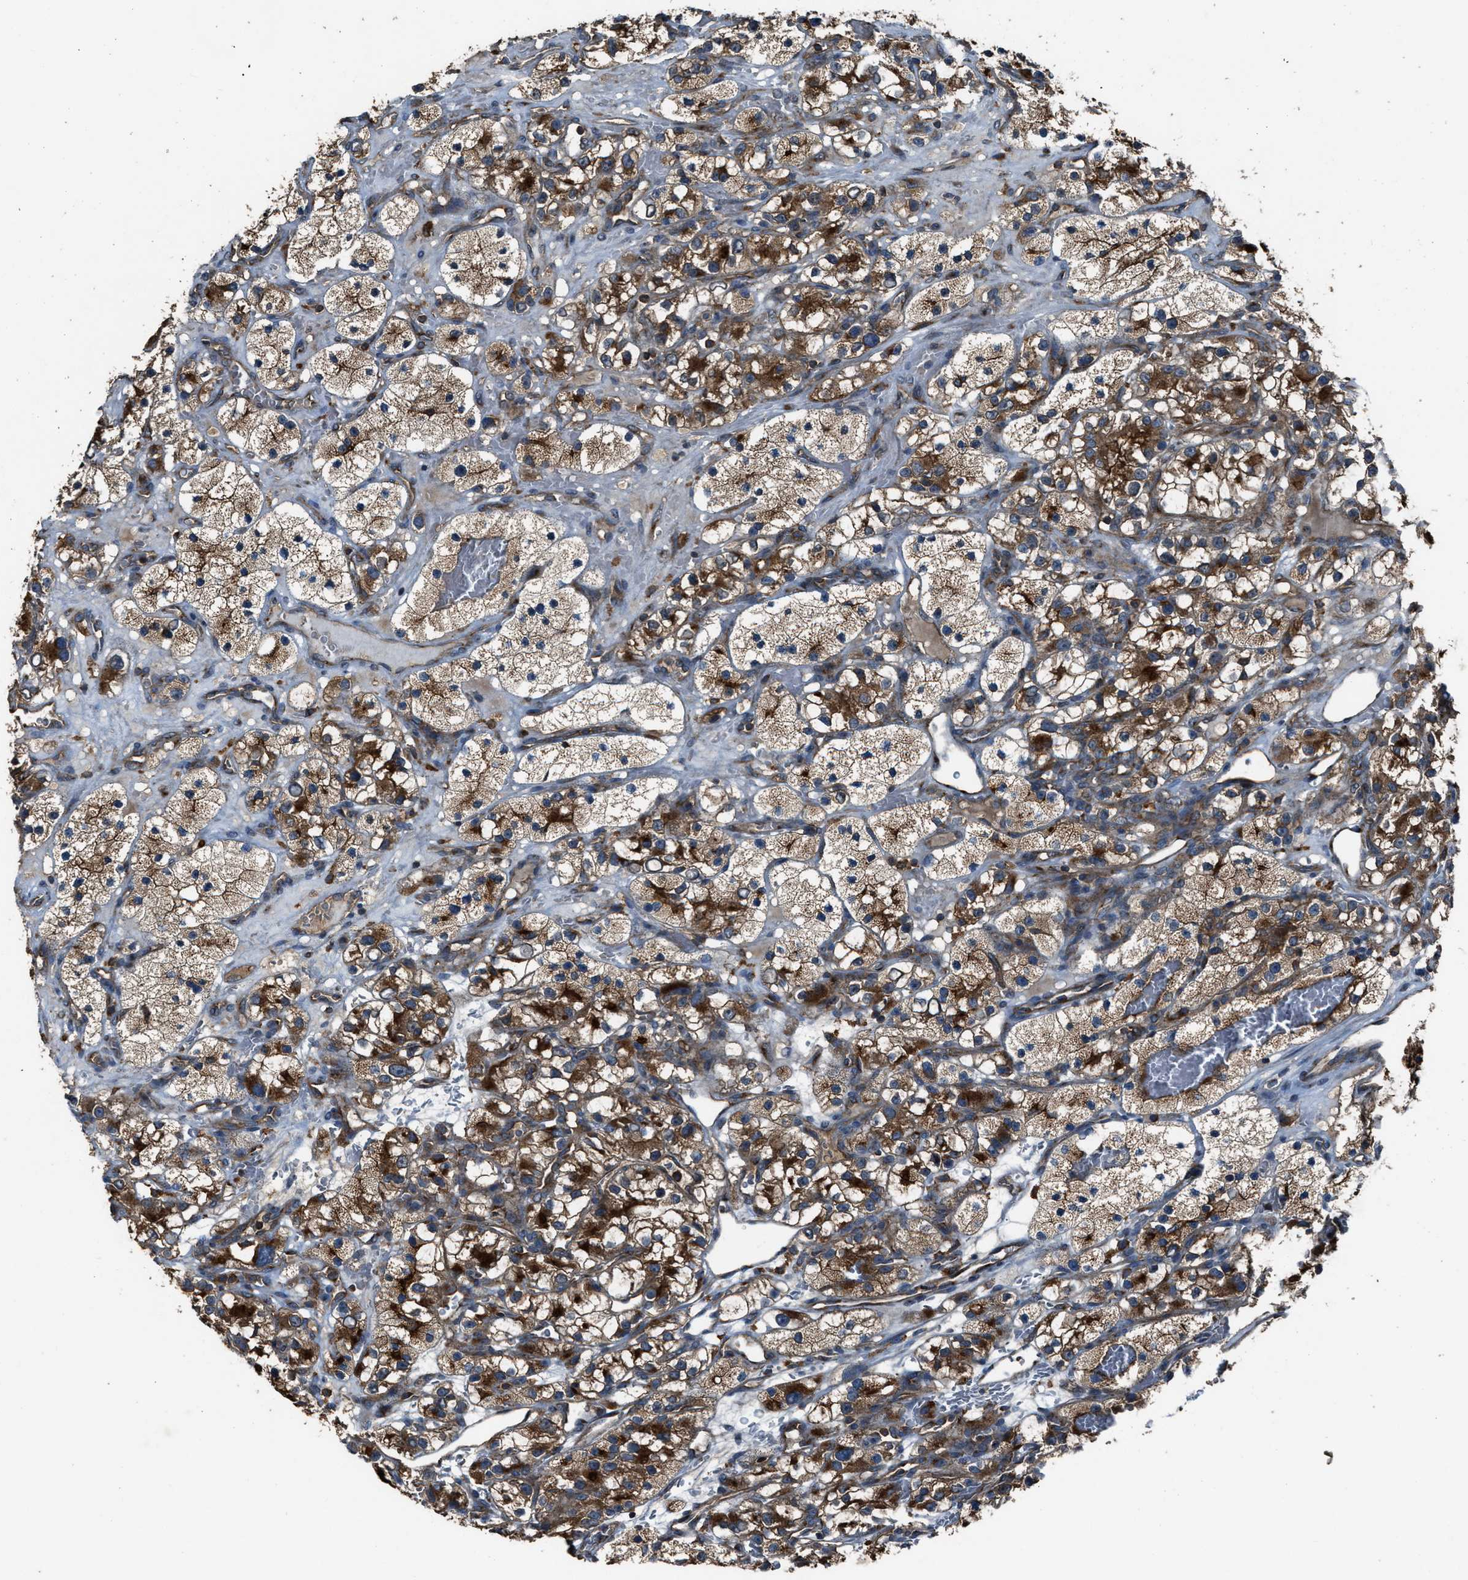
{"staining": {"intensity": "strong", "quantity": ">75%", "location": "cytoplasmic/membranous"}, "tissue": "renal cancer", "cell_type": "Tumor cells", "image_type": "cancer", "snomed": [{"axis": "morphology", "description": "Adenocarcinoma, NOS"}, {"axis": "topography", "description": "Kidney"}], "caption": "High-power microscopy captured an immunohistochemistry (IHC) micrograph of renal cancer (adenocarcinoma), revealing strong cytoplasmic/membranous positivity in about >75% of tumor cells.", "gene": "MAP3K8", "patient": {"sex": "female", "age": 57}}